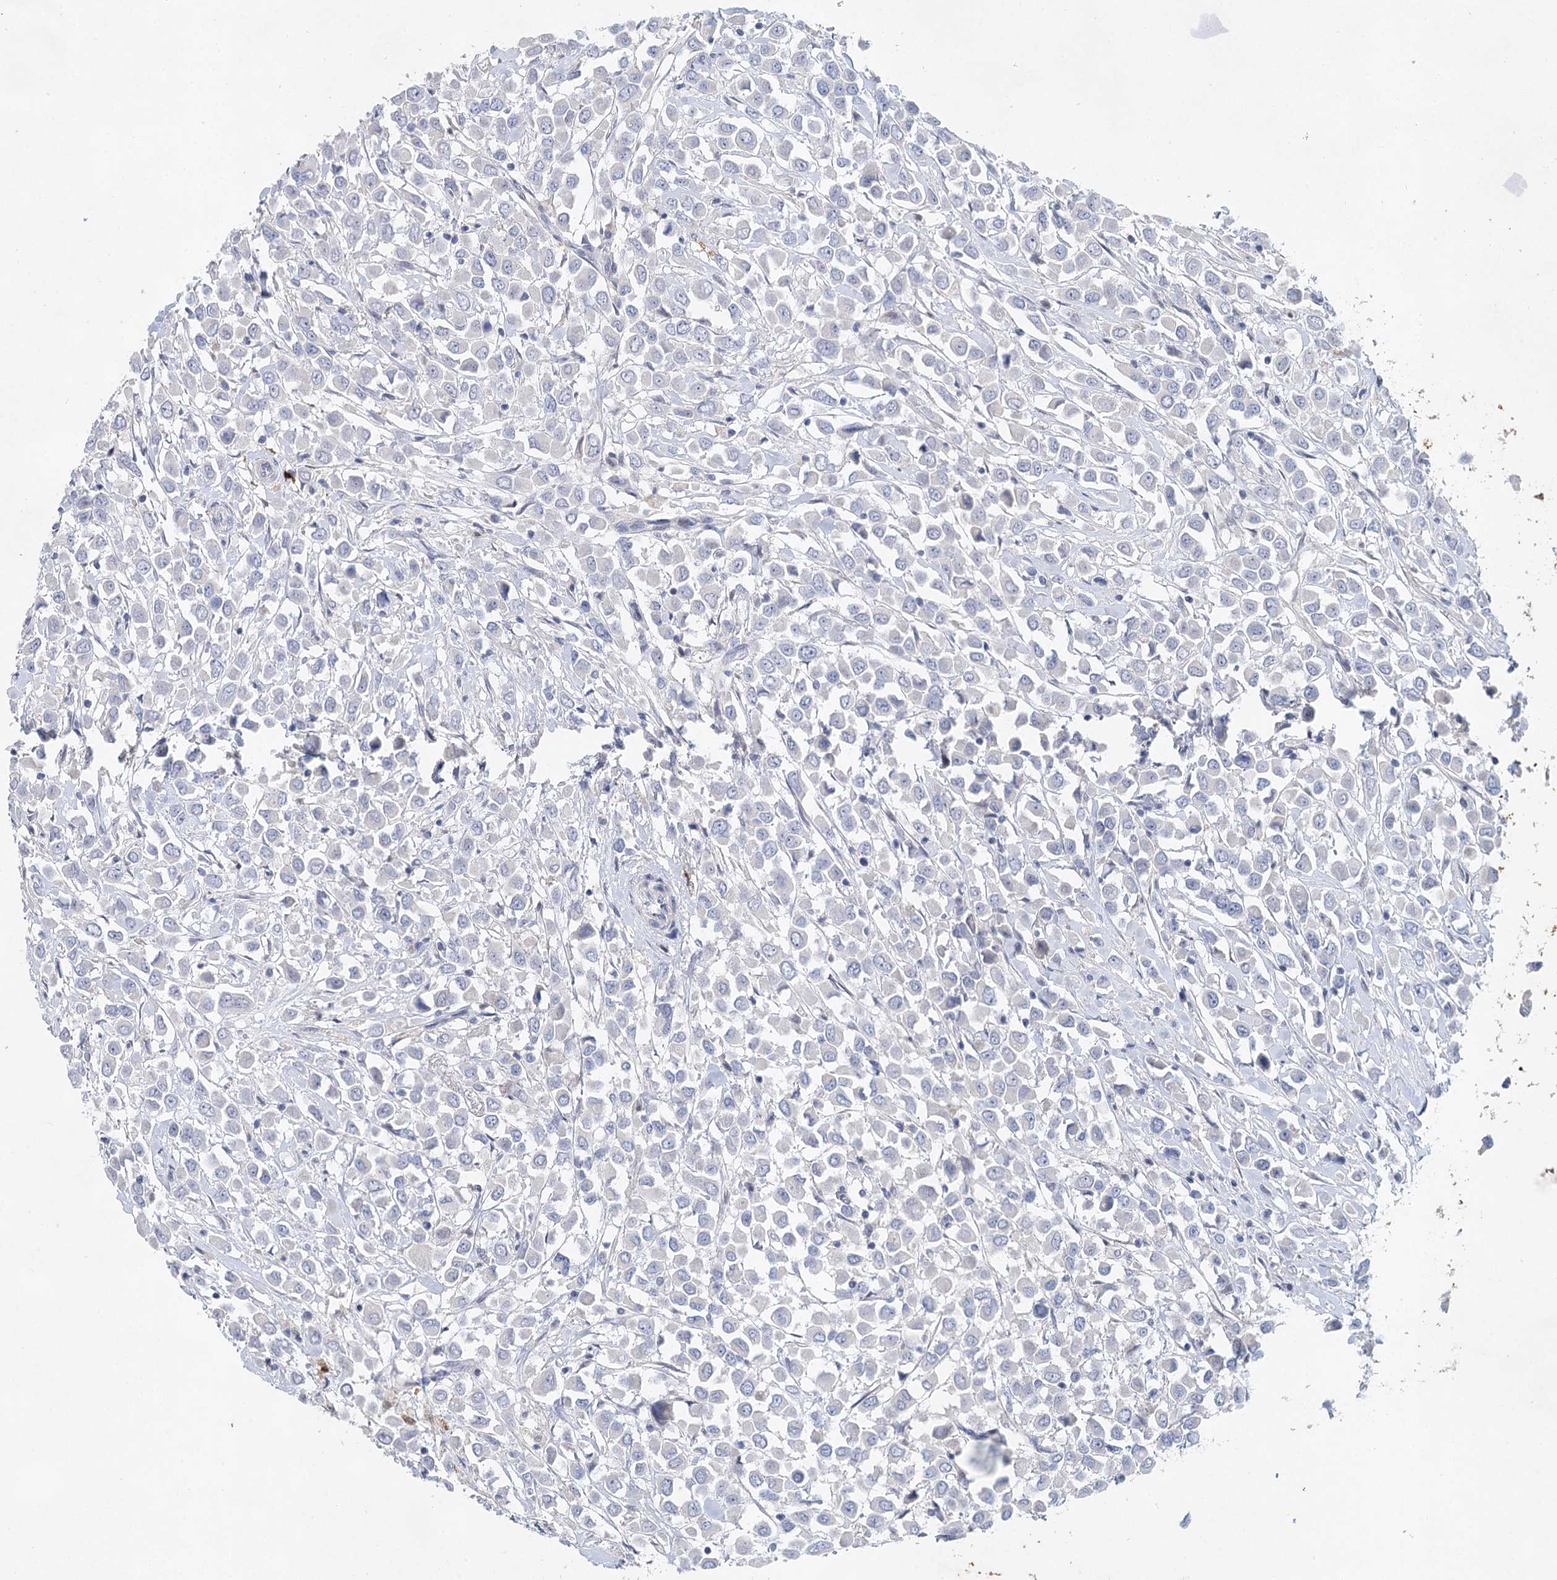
{"staining": {"intensity": "negative", "quantity": "none", "location": "none"}, "tissue": "breast cancer", "cell_type": "Tumor cells", "image_type": "cancer", "snomed": [{"axis": "morphology", "description": "Duct carcinoma"}, {"axis": "topography", "description": "Breast"}], "caption": "The photomicrograph shows no significant positivity in tumor cells of breast infiltrating ductal carcinoma. Nuclei are stained in blue.", "gene": "SLC19A3", "patient": {"sex": "female", "age": 61}}